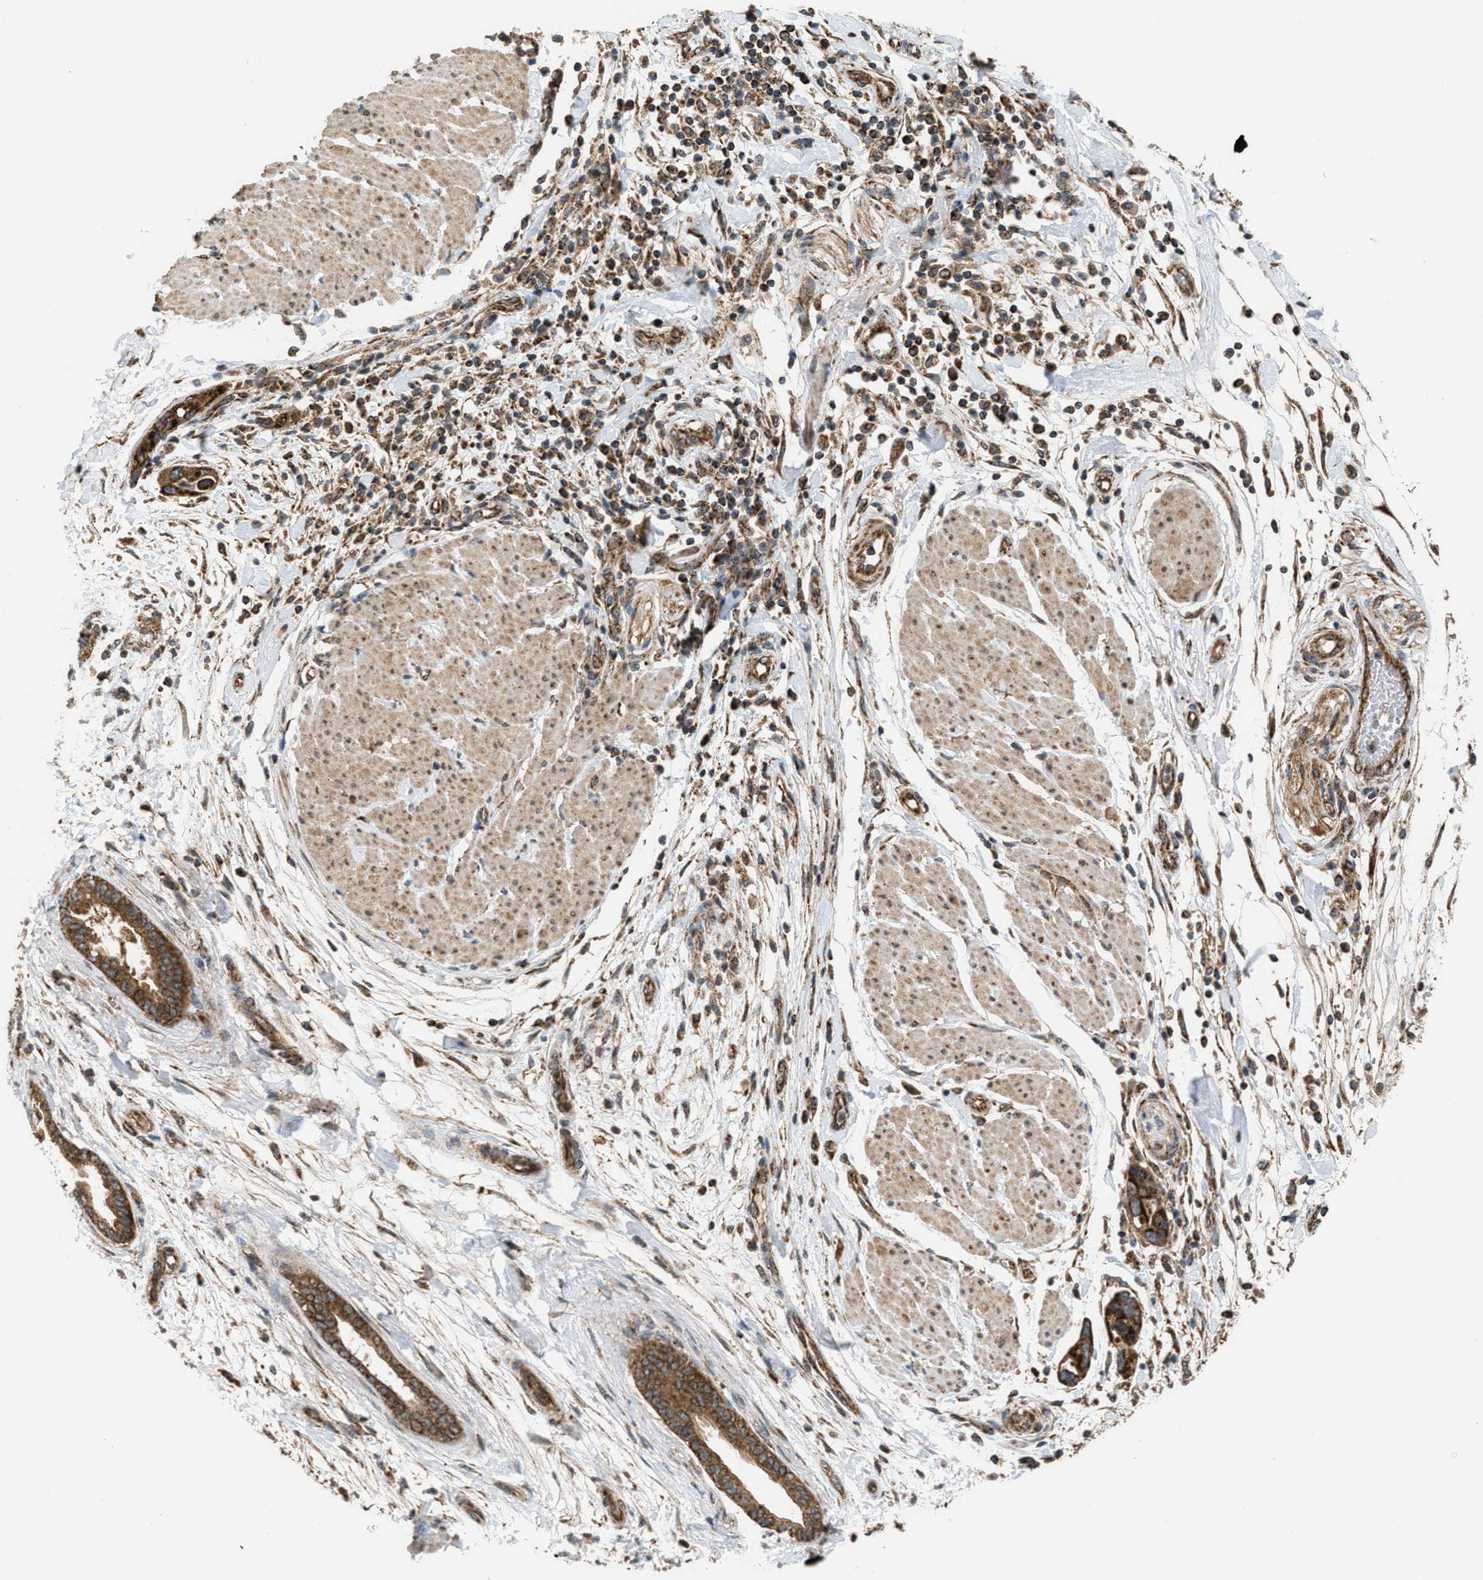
{"staining": {"intensity": "moderate", "quantity": ">75%", "location": "cytoplasmic/membranous"}, "tissue": "pancreatic cancer", "cell_type": "Tumor cells", "image_type": "cancer", "snomed": [{"axis": "morphology", "description": "Normal tissue, NOS"}, {"axis": "morphology", "description": "Adenocarcinoma, NOS"}, {"axis": "topography", "description": "Pancreas"}], "caption": "Immunohistochemistry (IHC) image of neoplastic tissue: pancreatic adenocarcinoma stained using IHC displays medium levels of moderate protein expression localized specifically in the cytoplasmic/membranous of tumor cells, appearing as a cytoplasmic/membranous brown color.", "gene": "SGSM2", "patient": {"sex": "female", "age": 71}}